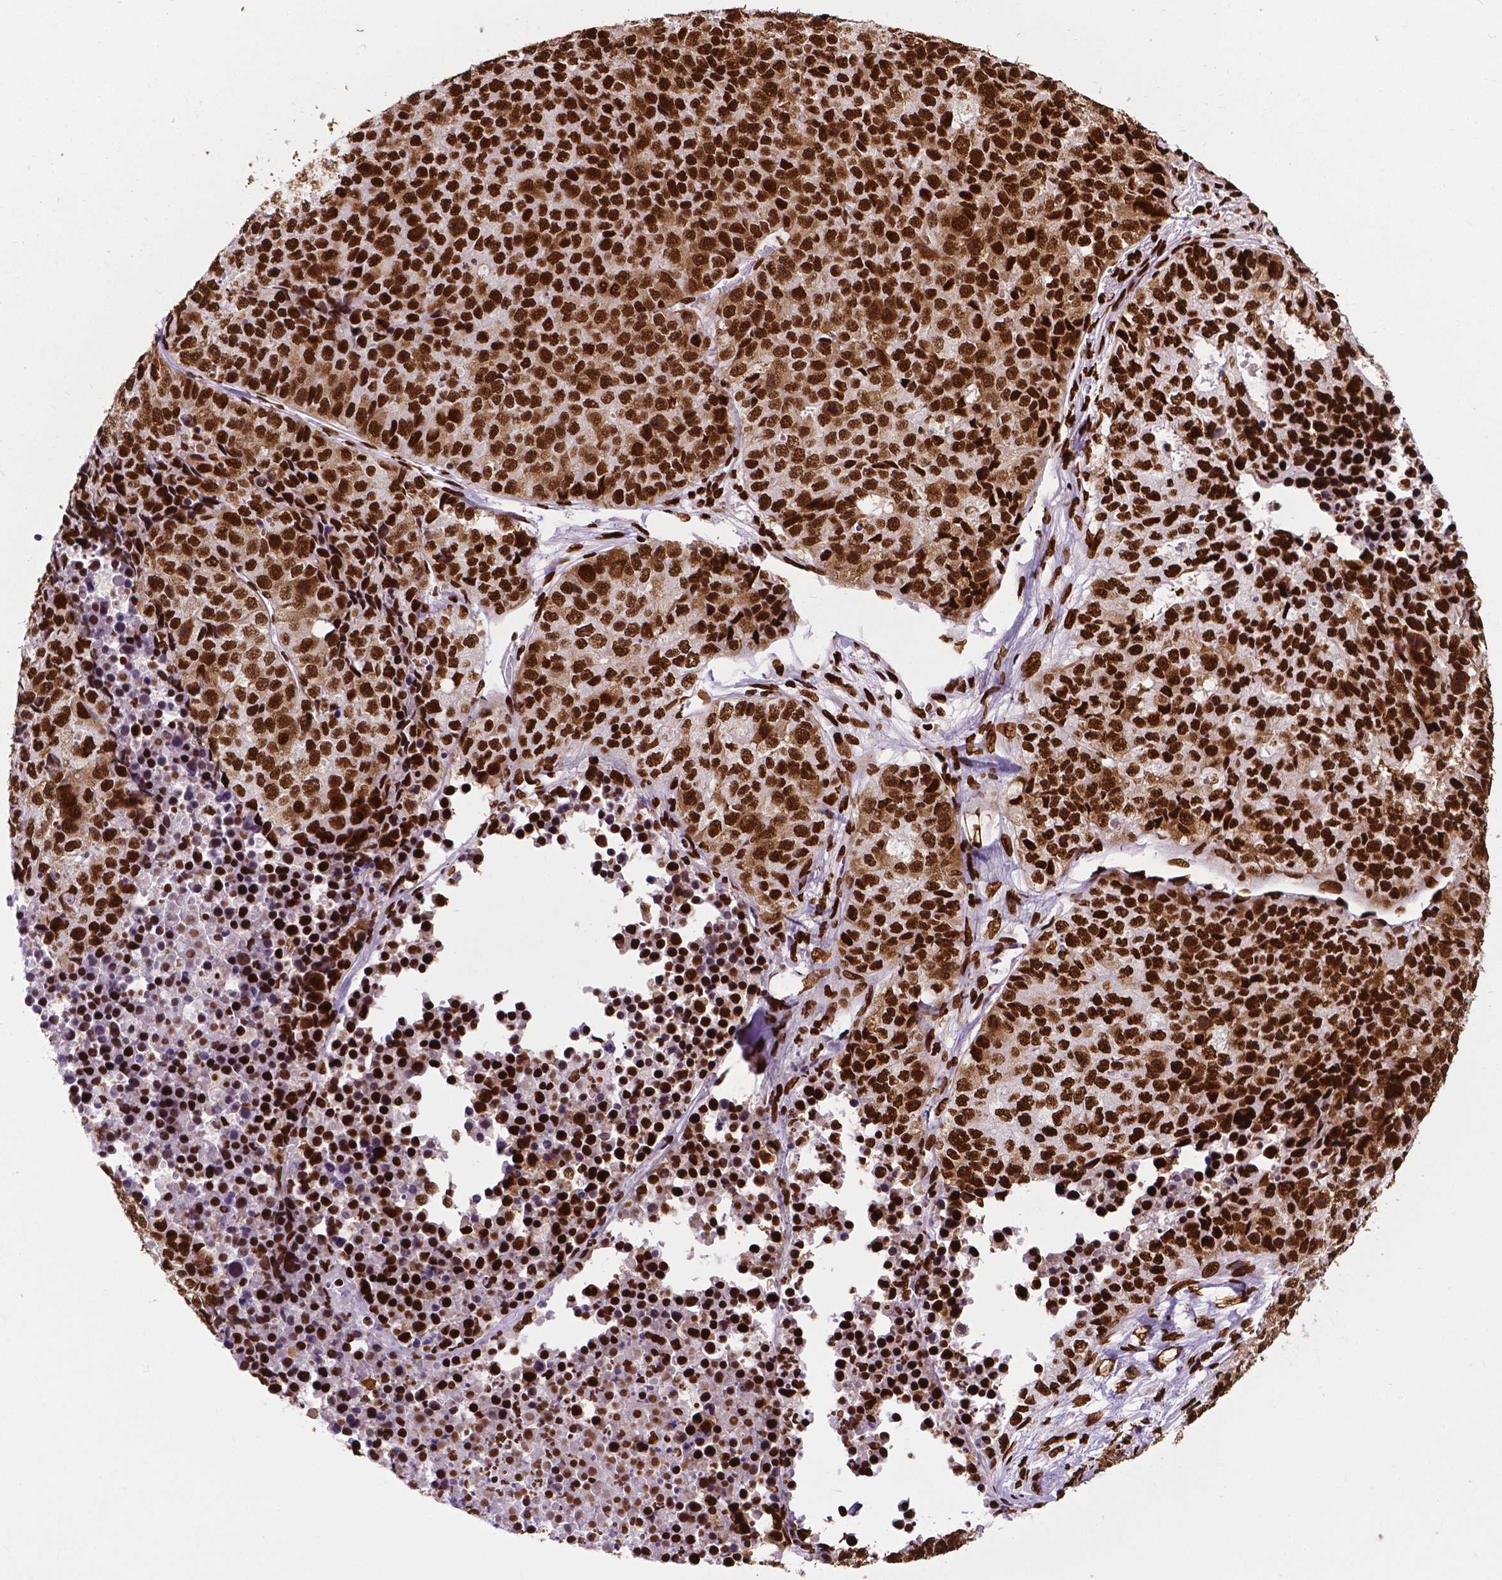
{"staining": {"intensity": "strong", "quantity": ">75%", "location": "nuclear"}, "tissue": "stomach cancer", "cell_type": "Tumor cells", "image_type": "cancer", "snomed": [{"axis": "morphology", "description": "Adenocarcinoma, NOS"}, {"axis": "topography", "description": "Stomach"}], "caption": "Stomach adenocarcinoma was stained to show a protein in brown. There is high levels of strong nuclear positivity in approximately >75% of tumor cells. Nuclei are stained in blue.", "gene": "SMIM5", "patient": {"sex": "male", "age": 69}}